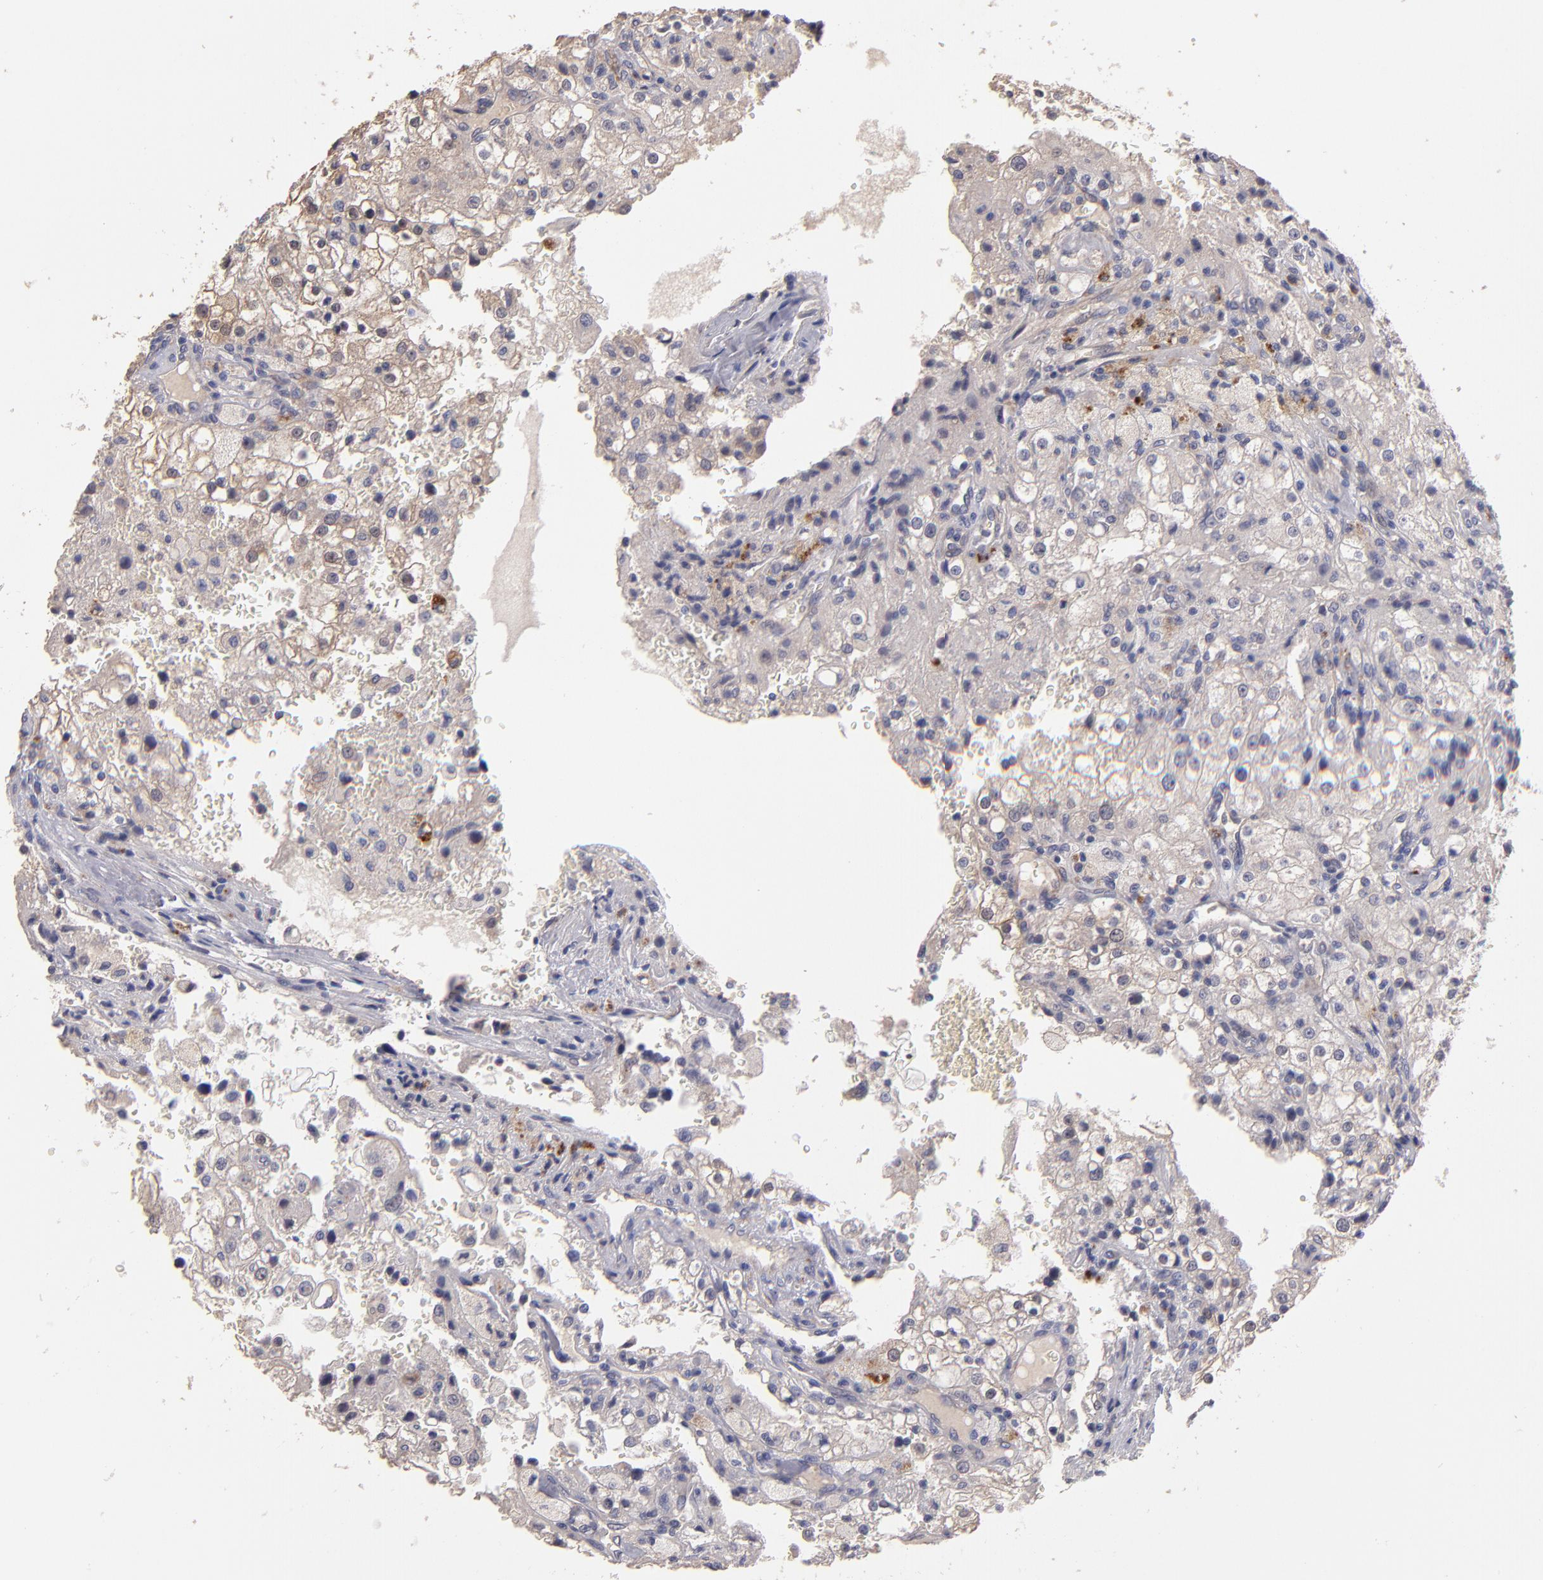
{"staining": {"intensity": "strong", "quantity": "<25%", "location": "cytoplasmic/membranous"}, "tissue": "renal cancer", "cell_type": "Tumor cells", "image_type": "cancer", "snomed": [{"axis": "morphology", "description": "Adenocarcinoma, NOS"}, {"axis": "topography", "description": "Kidney"}], "caption": "Immunohistochemistry image of human renal adenocarcinoma stained for a protein (brown), which shows medium levels of strong cytoplasmic/membranous expression in about <25% of tumor cells.", "gene": "MAGEE1", "patient": {"sex": "female", "age": 74}}